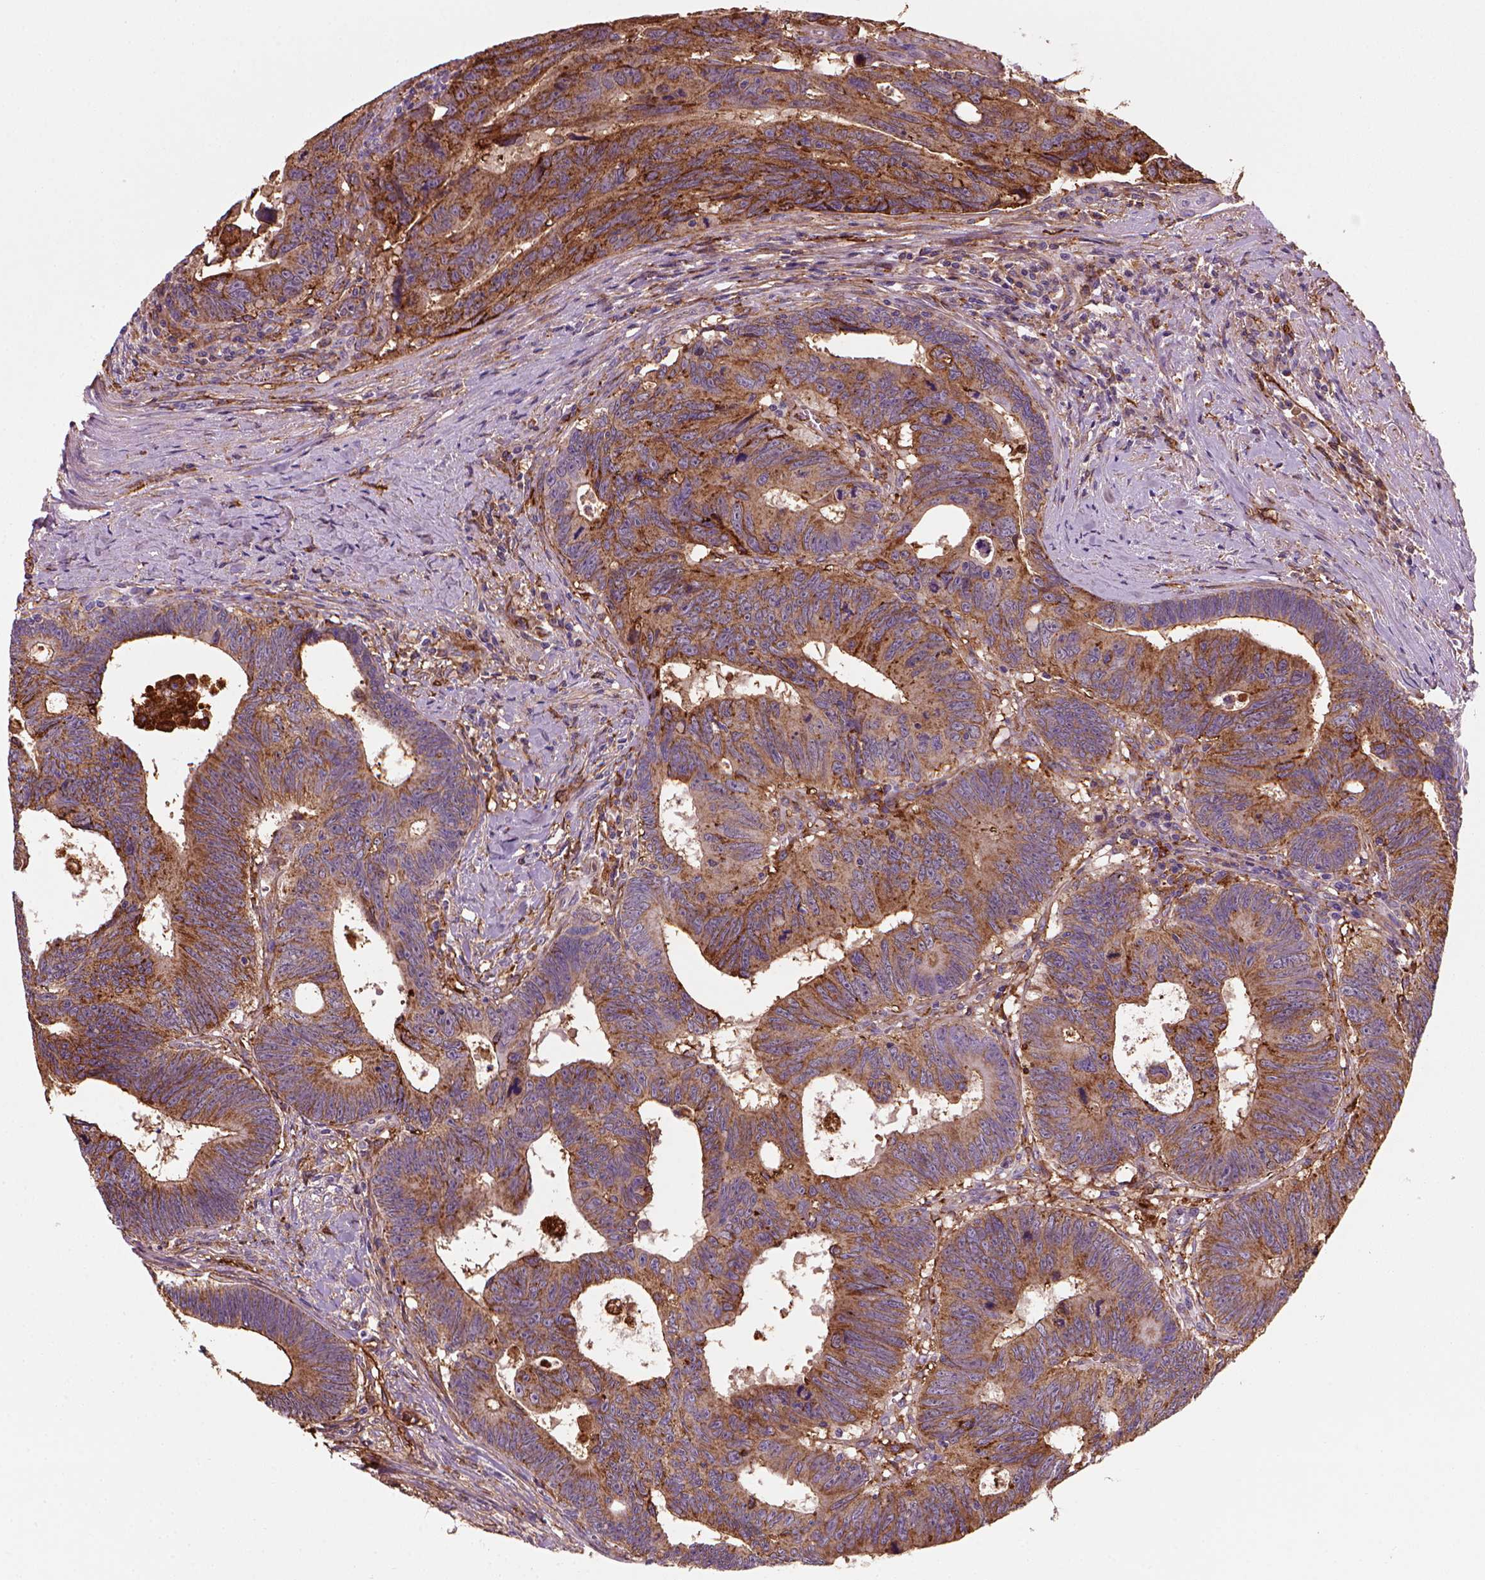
{"staining": {"intensity": "moderate", "quantity": ">75%", "location": "cytoplasmic/membranous"}, "tissue": "colorectal cancer", "cell_type": "Tumor cells", "image_type": "cancer", "snomed": [{"axis": "morphology", "description": "Adenocarcinoma, NOS"}, {"axis": "topography", "description": "Colon"}], "caption": "An image of human colorectal cancer (adenocarcinoma) stained for a protein exhibits moderate cytoplasmic/membranous brown staining in tumor cells.", "gene": "MARCKS", "patient": {"sex": "female", "age": 77}}